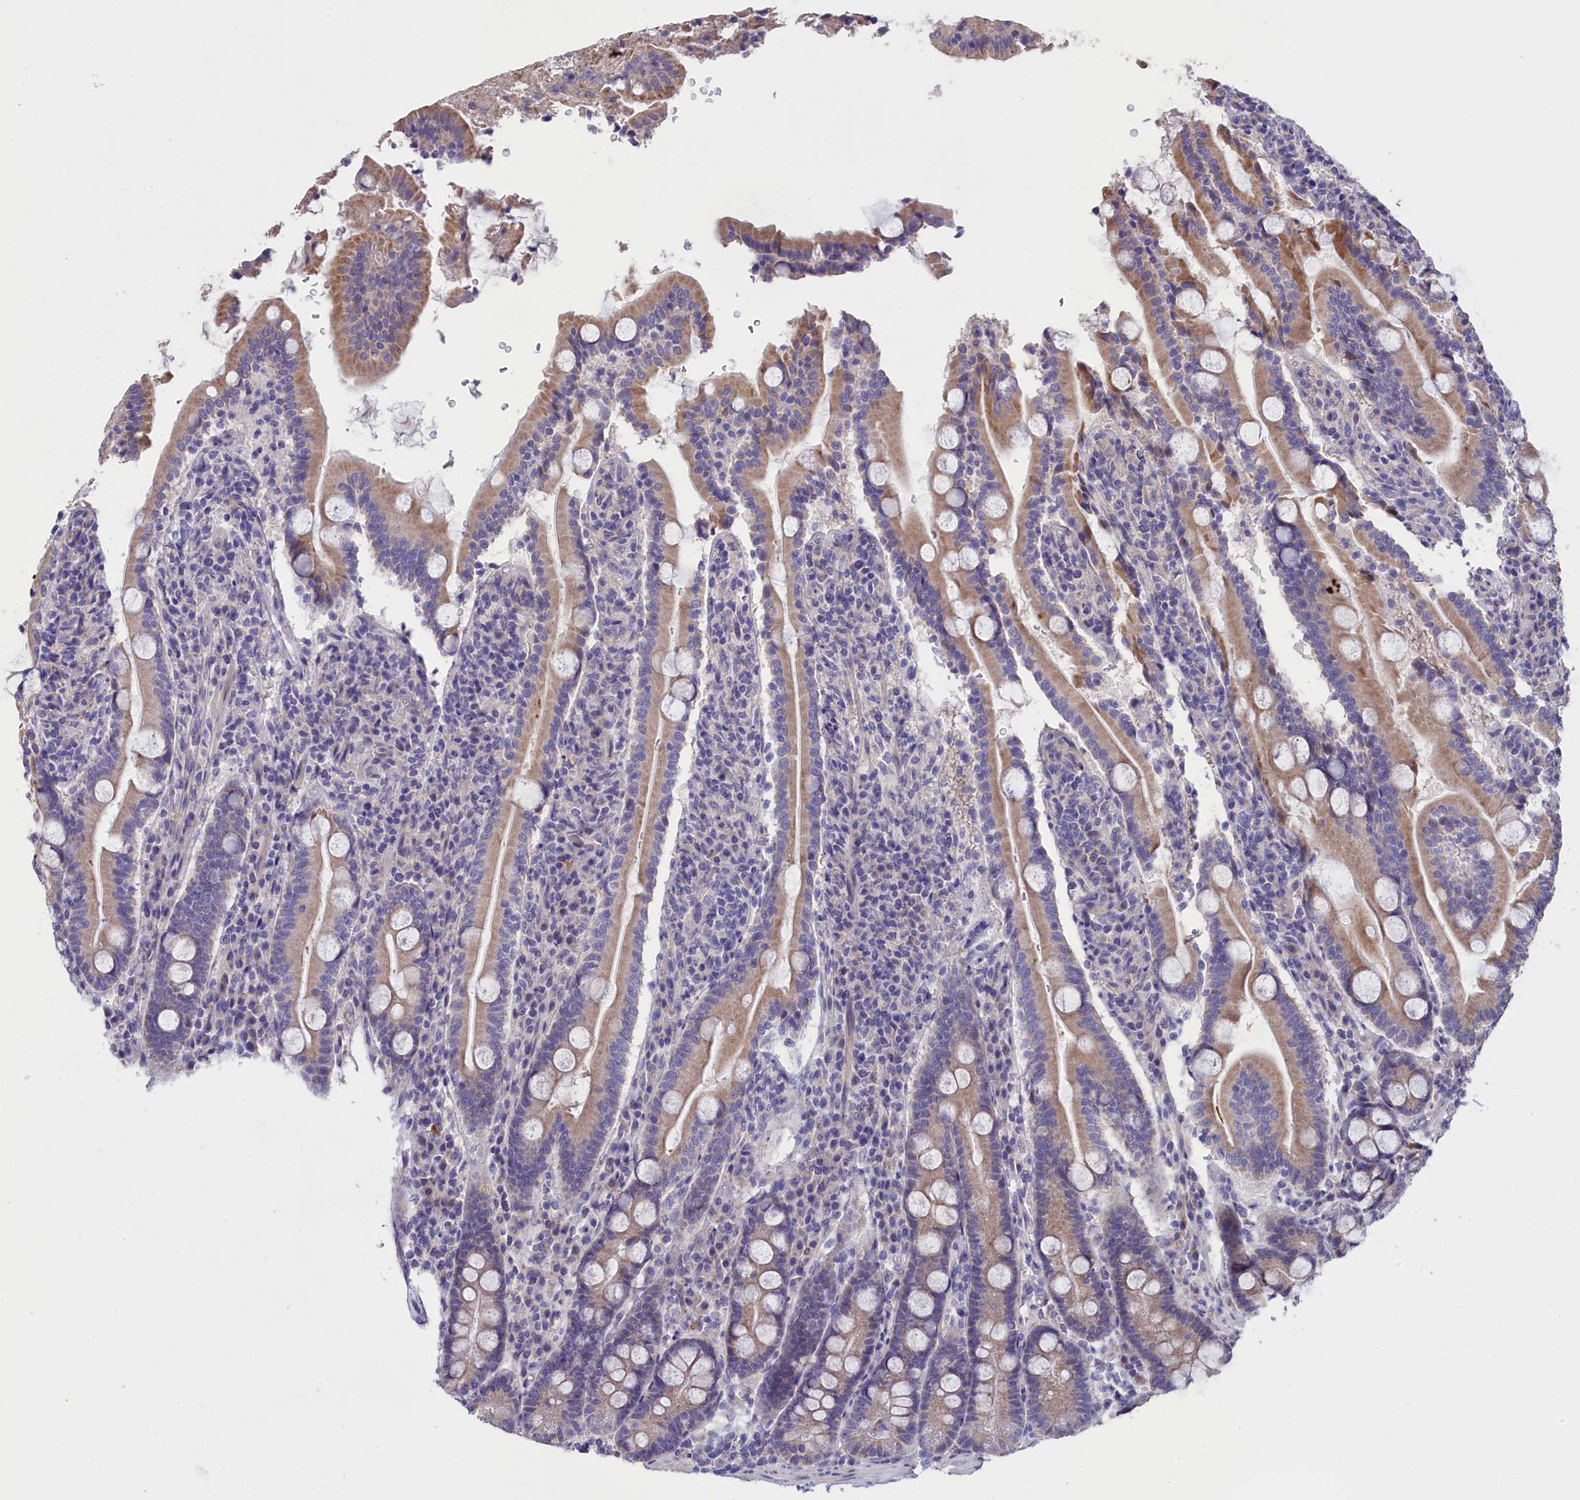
{"staining": {"intensity": "moderate", "quantity": ">75%", "location": "cytoplasmic/membranous"}, "tissue": "duodenum", "cell_type": "Glandular cells", "image_type": "normal", "snomed": [{"axis": "morphology", "description": "Normal tissue, NOS"}, {"axis": "topography", "description": "Duodenum"}], "caption": "The photomicrograph exhibits a brown stain indicating the presence of a protein in the cytoplasmic/membranous of glandular cells in duodenum. The staining is performed using DAB brown chromogen to label protein expression. The nuclei are counter-stained blue using hematoxylin.", "gene": "CYP2U1", "patient": {"sex": "male", "age": 35}}